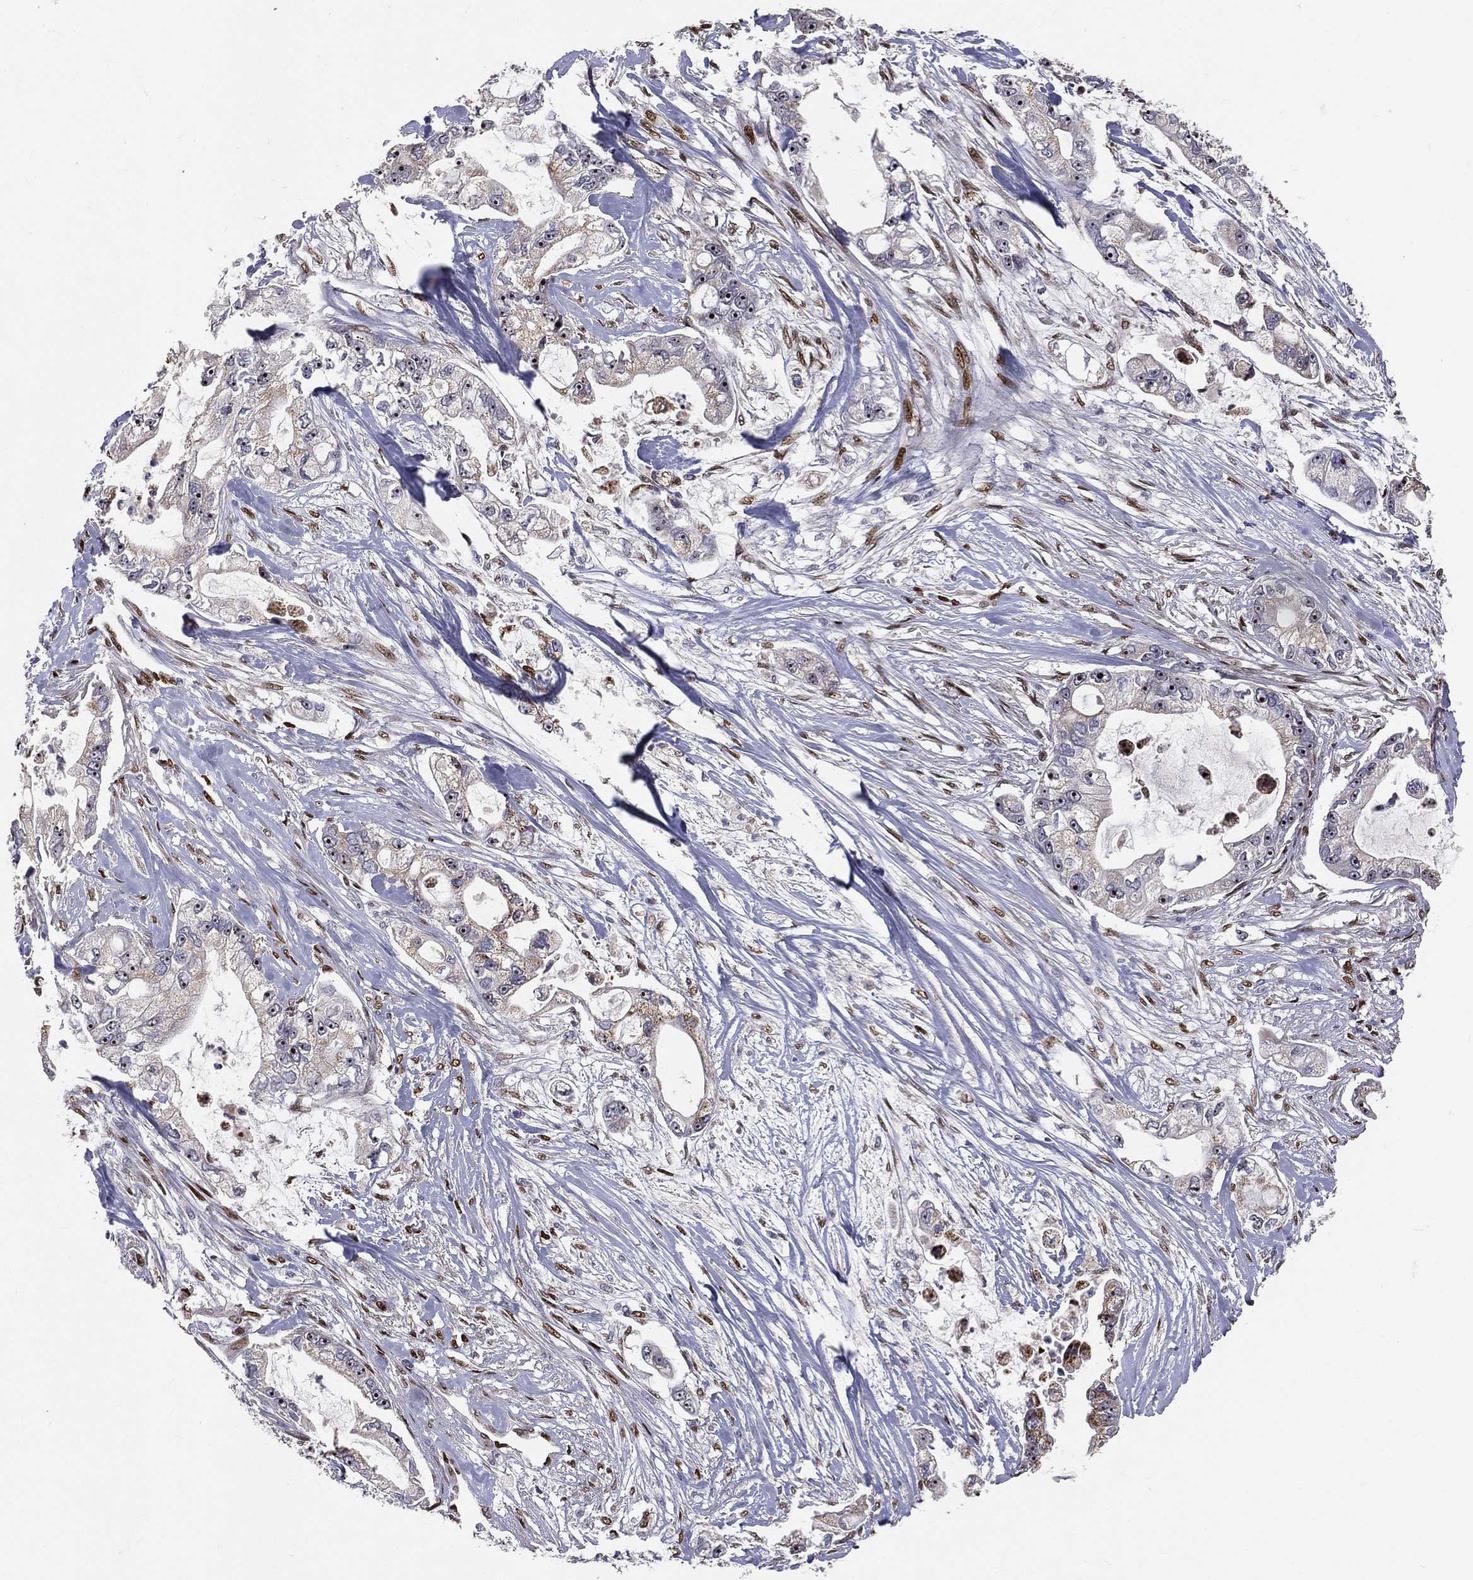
{"staining": {"intensity": "negative", "quantity": "none", "location": "none"}, "tissue": "pancreatic cancer", "cell_type": "Tumor cells", "image_type": "cancer", "snomed": [{"axis": "morphology", "description": "Adenocarcinoma, NOS"}, {"axis": "topography", "description": "Pancreas"}], "caption": "Immunohistochemical staining of human pancreatic adenocarcinoma reveals no significant positivity in tumor cells. Nuclei are stained in blue.", "gene": "ZEB1", "patient": {"sex": "female", "age": 69}}